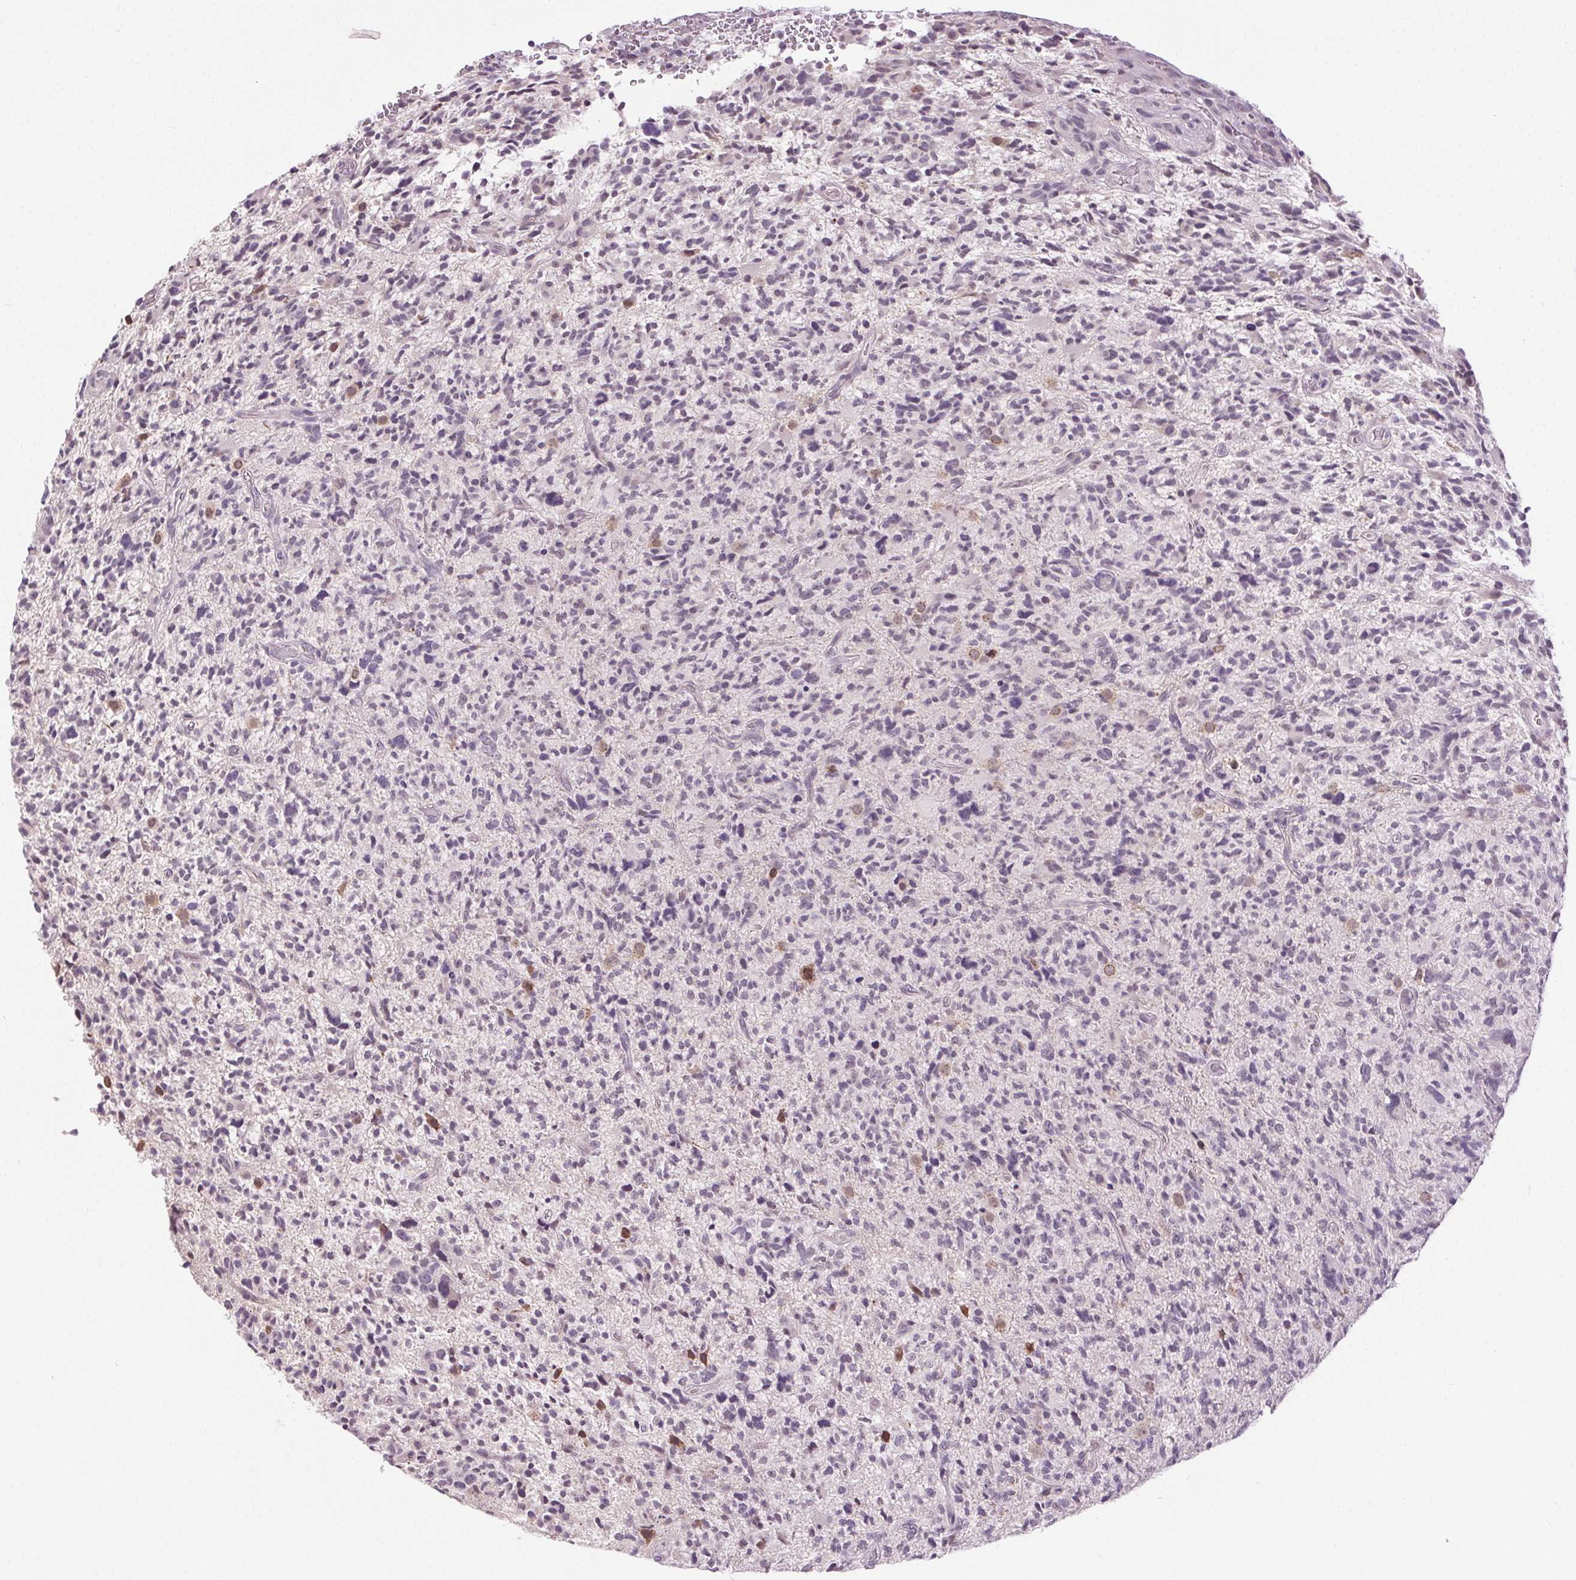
{"staining": {"intensity": "weak", "quantity": "<25%", "location": "nuclear"}, "tissue": "glioma", "cell_type": "Tumor cells", "image_type": "cancer", "snomed": [{"axis": "morphology", "description": "Glioma, malignant, High grade"}, {"axis": "topography", "description": "Brain"}], "caption": "Immunohistochemistry (IHC) image of neoplastic tissue: malignant glioma (high-grade) stained with DAB exhibits no significant protein positivity in tumor cells. (Stains: DAB IHC with hematoxylin counter stain, Microscopy: brightfield microscopy at high magnification).", "gene": "FAM168A", "patient": {"sex": "female", "age": 71}}